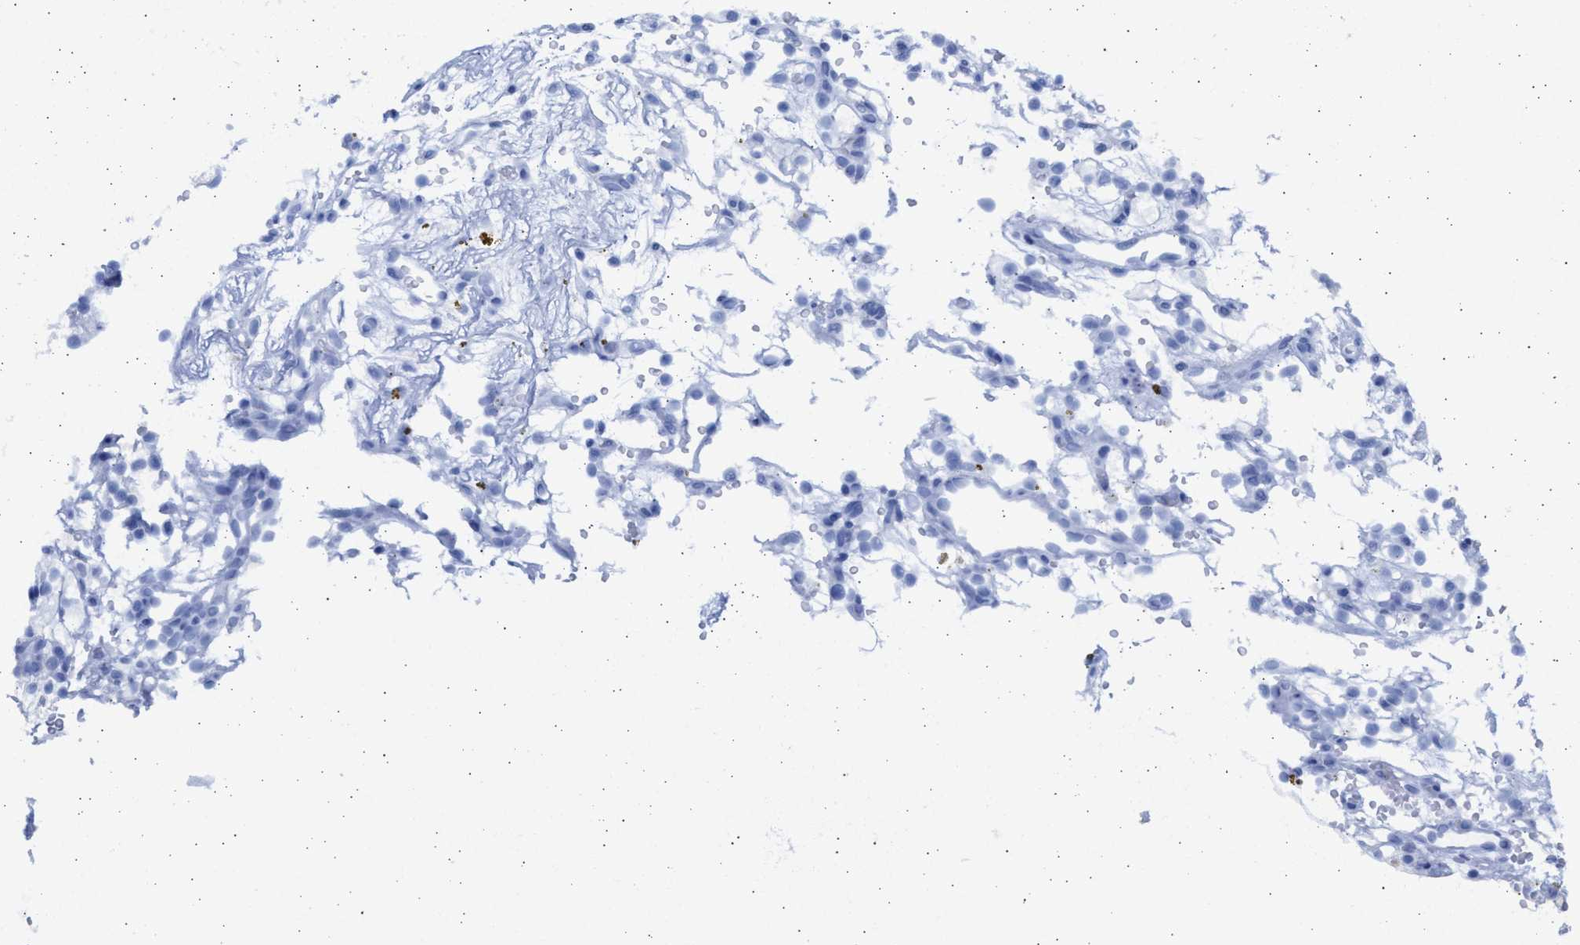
{"staining": {"intensity": "negative", "quantity": "none", "location": "none"}, "tissue": "renal cancer", "cell_type": "Tumor cells", "image_type": "cancer", "snomed": [{"axis": "morphology", "description": "Adenocarcinoma, NOS"}, {"axis": "topography", "description": "Kidney"}], "caption": "This is a image of immunohistochemistry staining of renal cancer (adenocarcinoma), which shows no expression in tumor cells. The staining is performed using DAB brown chromogen with nuclei counter-stained in using hematoxylin.", "gene": "ALDOC", "patient": {"sex": "female", "age": 57}}